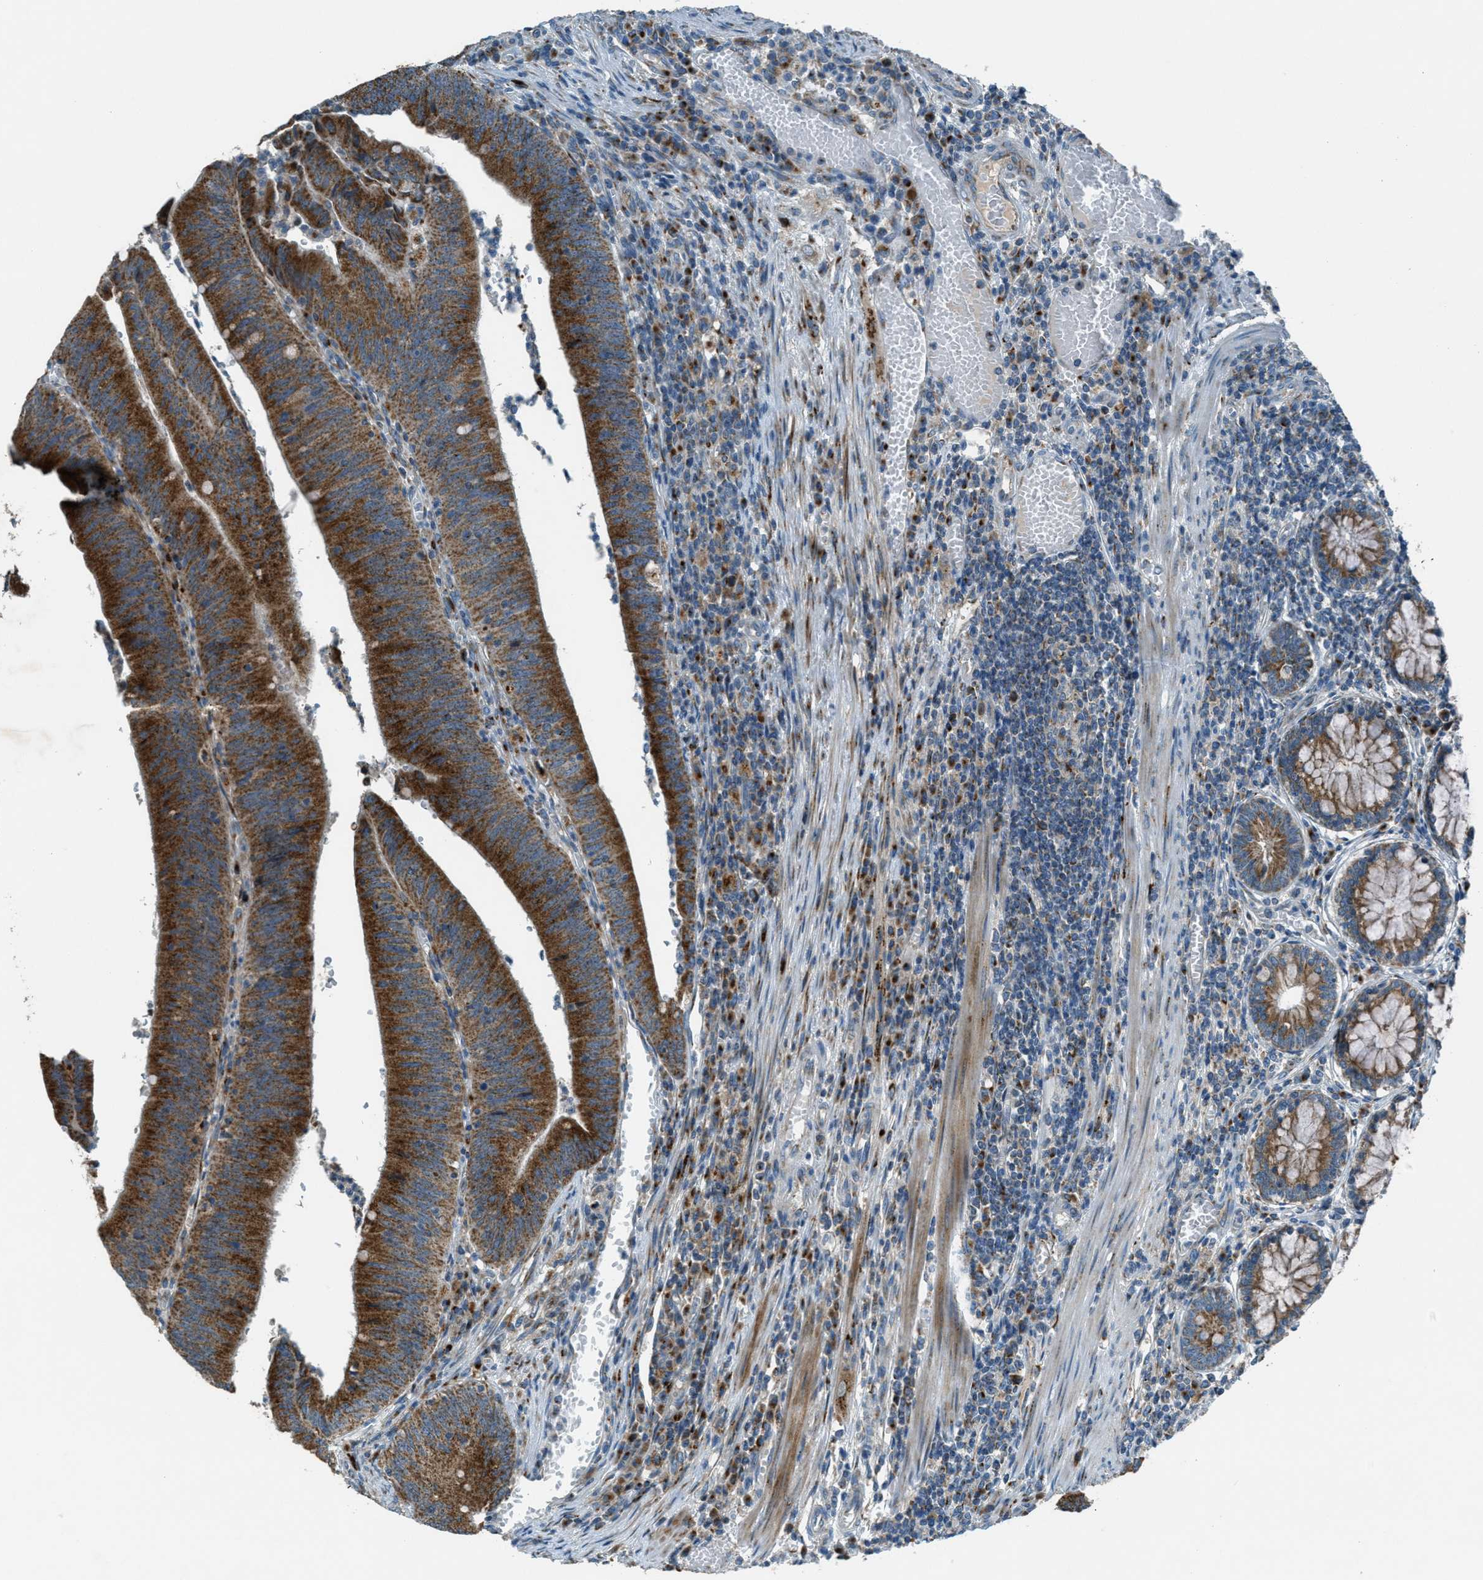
{"staining": {"intensity": "strong", "quantity": ">75%", "location": "cytoplasmic/membranous"}, "tissue": "colorectal cancer", "cell_type": "Tumor cells", "image_type": "cancer", "snomed": [{"axis": "morphology", "description": "Normal tissue, NOS"}, {"axis": "morphology", "description": "Adenocarcinoma, NOS"}, {"axis": "topography", "description": "Rectum"}], "caption": "DAB (3,3'-diaminobenzidine) immunohistochemical staining of colorectal cancer (adenocarcinoma) exhibits strong cytoplasmic/membranous protein staining in approximately >75% of tumor cells. Using DAB (3,3'-diaminobenzidine) (brown) and hematoxylin (blue) stains, captured at high magnification using brightfield microscopy.", "gene": "BCKDK", "patient": {"sex": "female", "age": 66}}